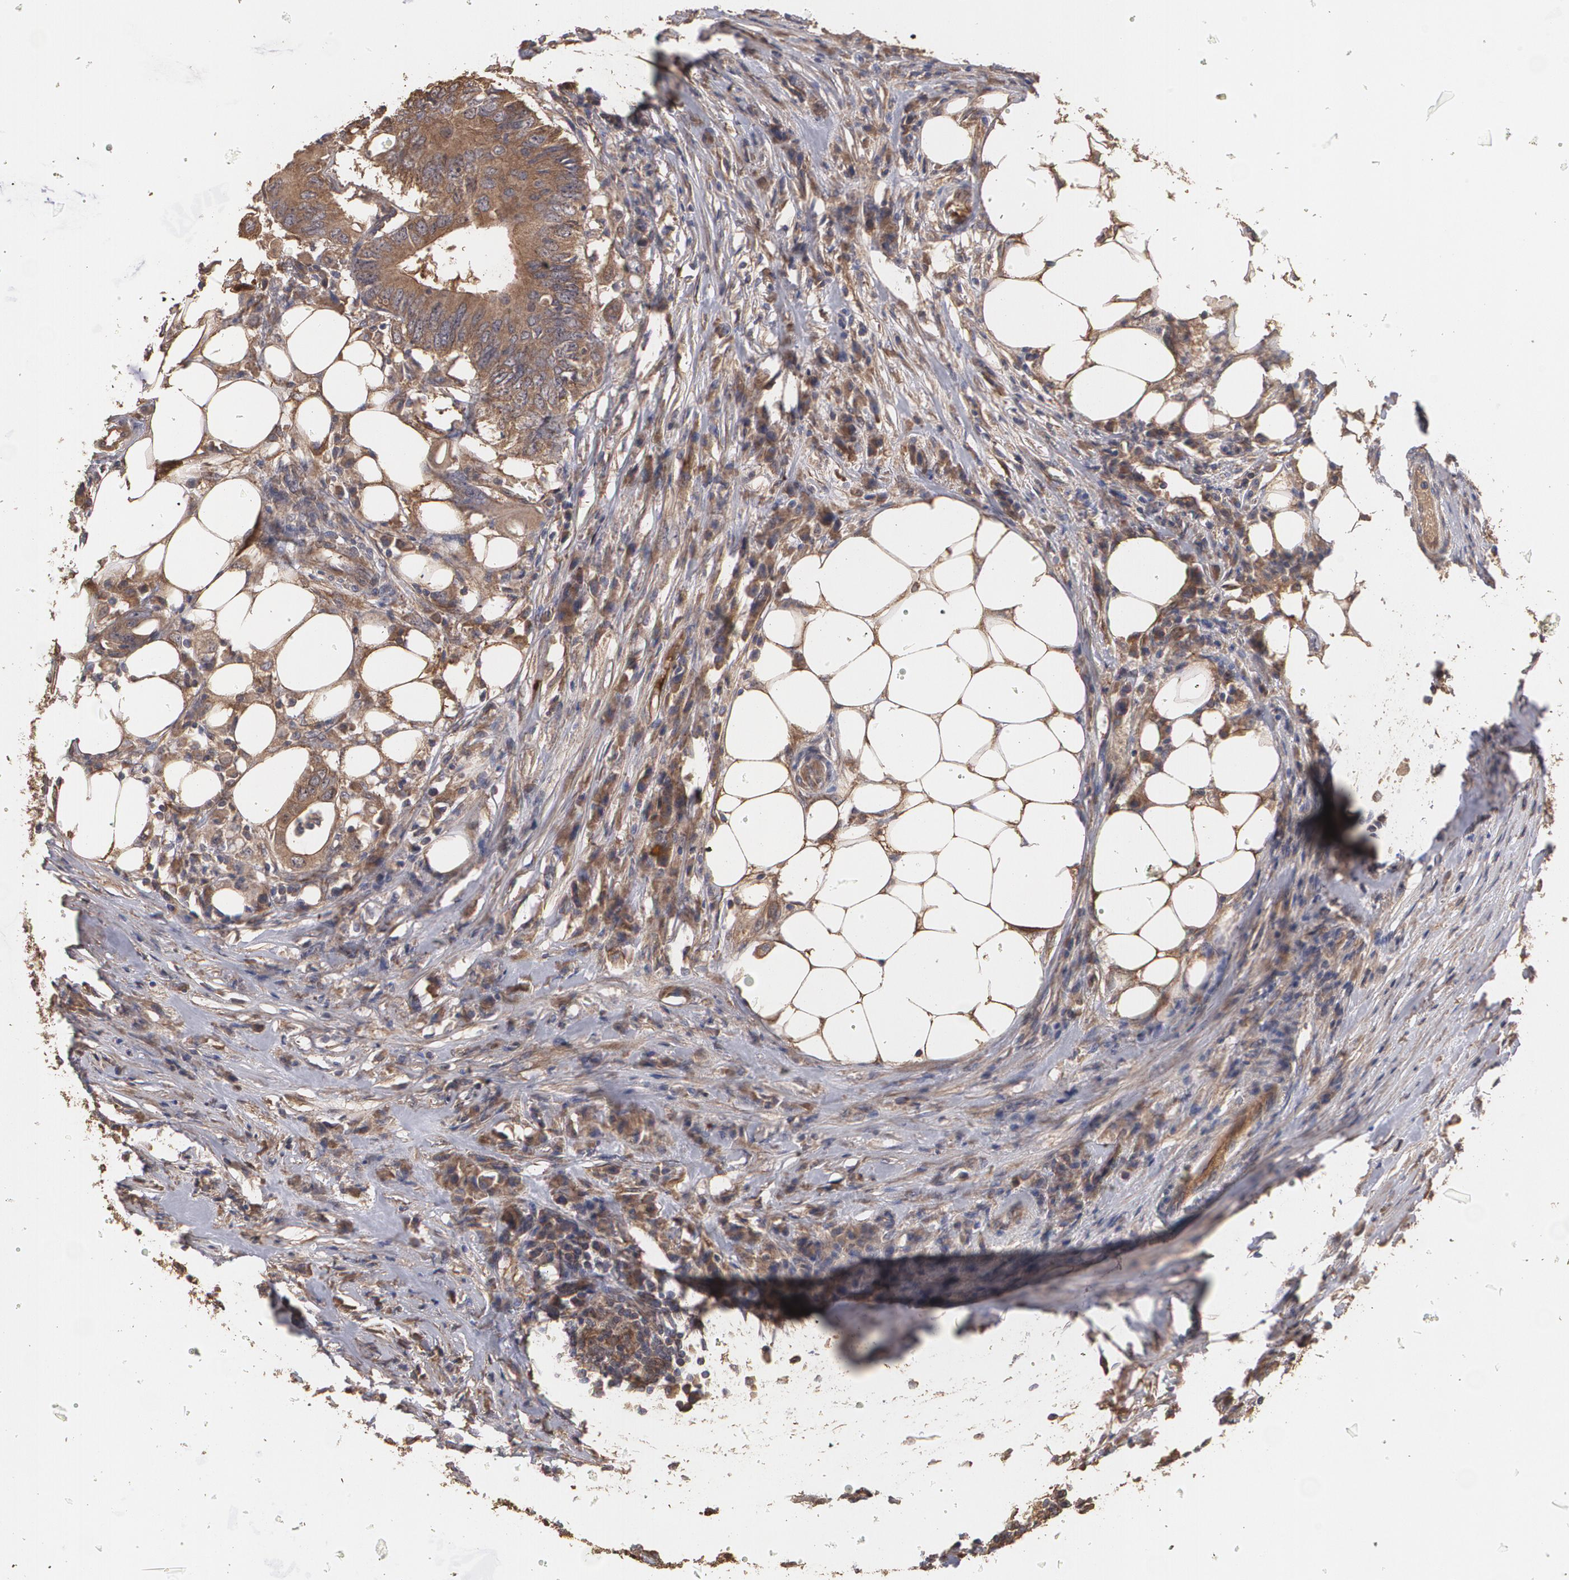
{"staining": {"intensity": "moderate", "quantity": ">75%", "location": "cytoplasmic/membranous"}, "tissue": "colorectal cancer", "cell_type": "Tumor cells", "image_type": "cancer", "snomed": [{"axis": "morphology", "description": "Adenocarcinoma, NOS"}, {"axis": "topography", "description": "Colon"}], "caption": "Immunohistochemistry (IHC) of human colorectal cancer reveals medium levels of moderate cytoplasmic/membranous expression in approximately >75% of tumor cells.", "gene": "PON1", "patient": {"sex": "male", "age": 71}}